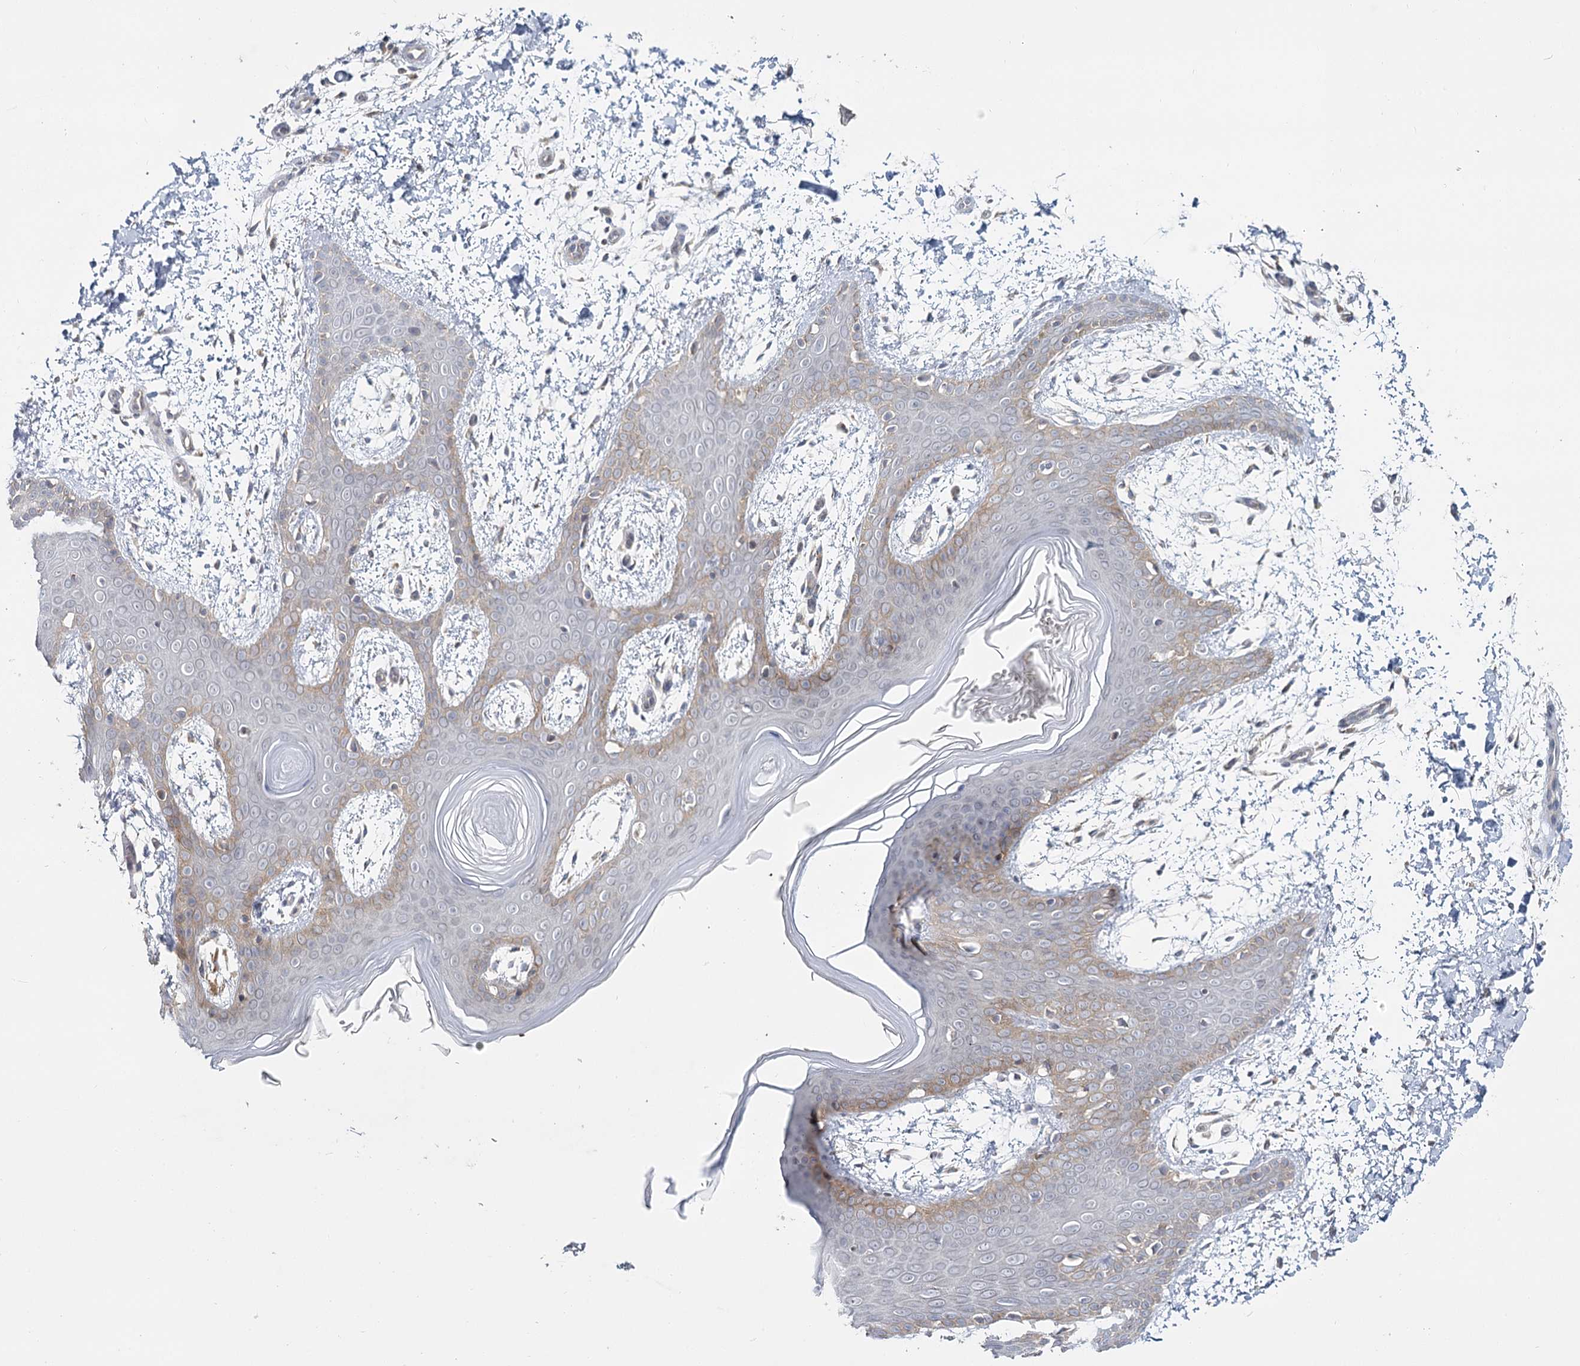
{"staining": {"intensity": "weak", "quantity": ">75%", "location": "cytoplasmic/membranous"}, "tissue": "skin", "cell_type": "Fibroblasts", "image_type": "normal", "snomed": [{"axis": "morphology", "description": "Normal tissue, NOS"}, {"axis": "topography", "description": "Skin"}], "caption": "Immunohistochemical staining of normal human skin reveals weak cytoplasmic/membranous protein expression in about >75% of fibroblasts.", "gene": "ACOX2", "patient": {"sex": "male", "age": 36}}